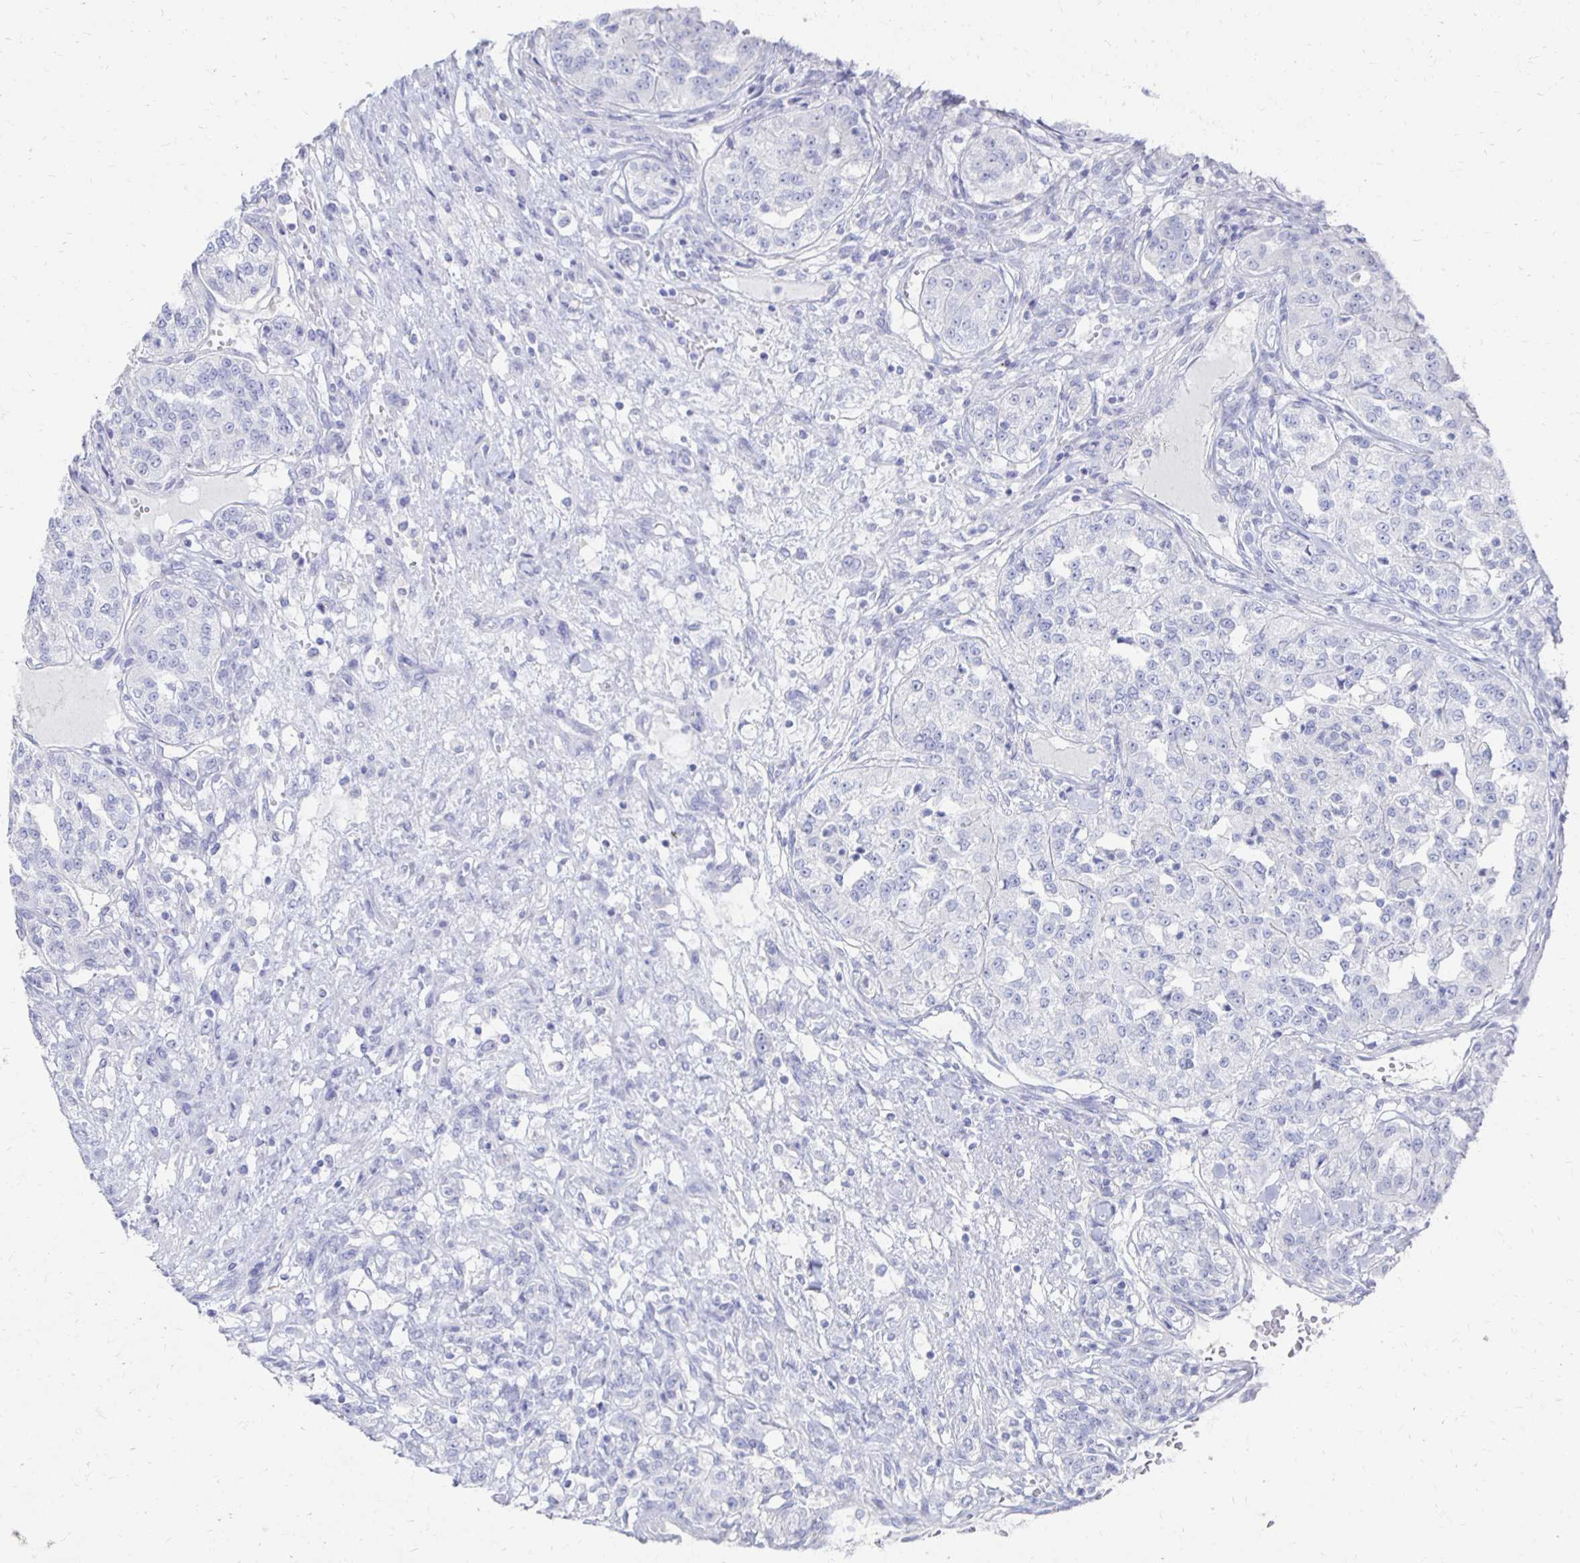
{"staining": {"intensity": "negative", "quantity": "none", "location": "none"}, "tissue": "renal cancer", "cell_type": "Tumor cells", "image_type": "cancer", "snomed": [{"axis": "morphology", "description": "Adenocarcinoma, NOS"}, {"axis": "topography", "description": "Kidney"}], "caption": "High power microscopy image of an immunohistochemistry image of renal cancer, revealing no significant staining in tumor cells.", "gene": "PRDM7", "patient": {"sex": "female", "age": 63}}